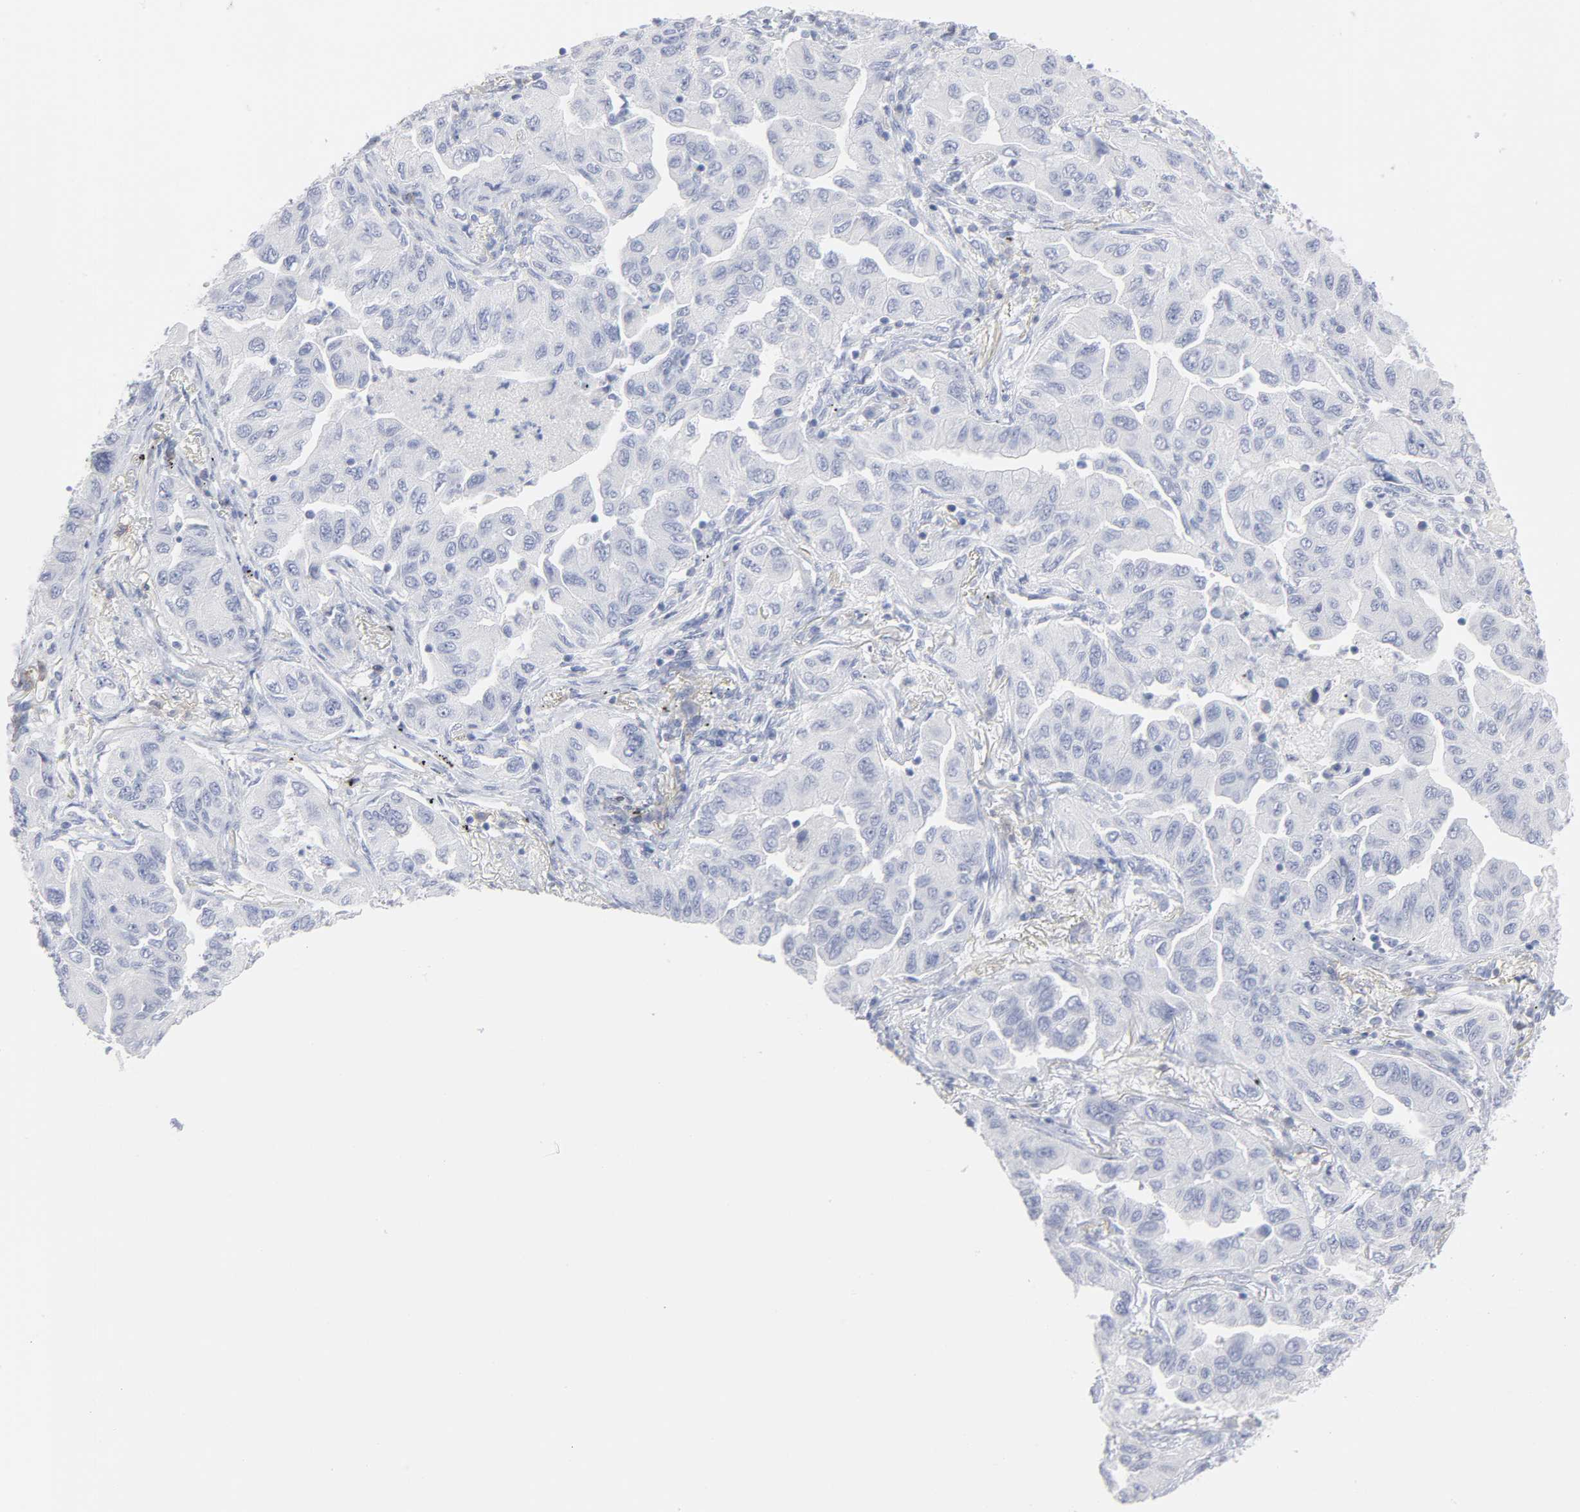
{"staining": {"intensity": "negative", "quantity": "none", "location": "none"}, "tissue": "lung cancer", "cell_type": "Tumor cells", "image_type": "cancer", "snomed": [{"axis": "morphology", "description": "Adenocarcinoma, NOS"}, {"axis": "topography", "description": "Lung"}], "caption": "IHC image of neoplastic tissue: lung adenocarcinoma stained with DAB (3,3'-diaminobenzidine) displays no significant protein staining in tumor cells.", "gene": "P2RY8", "patient": {"sex": "female", "age": 65}}